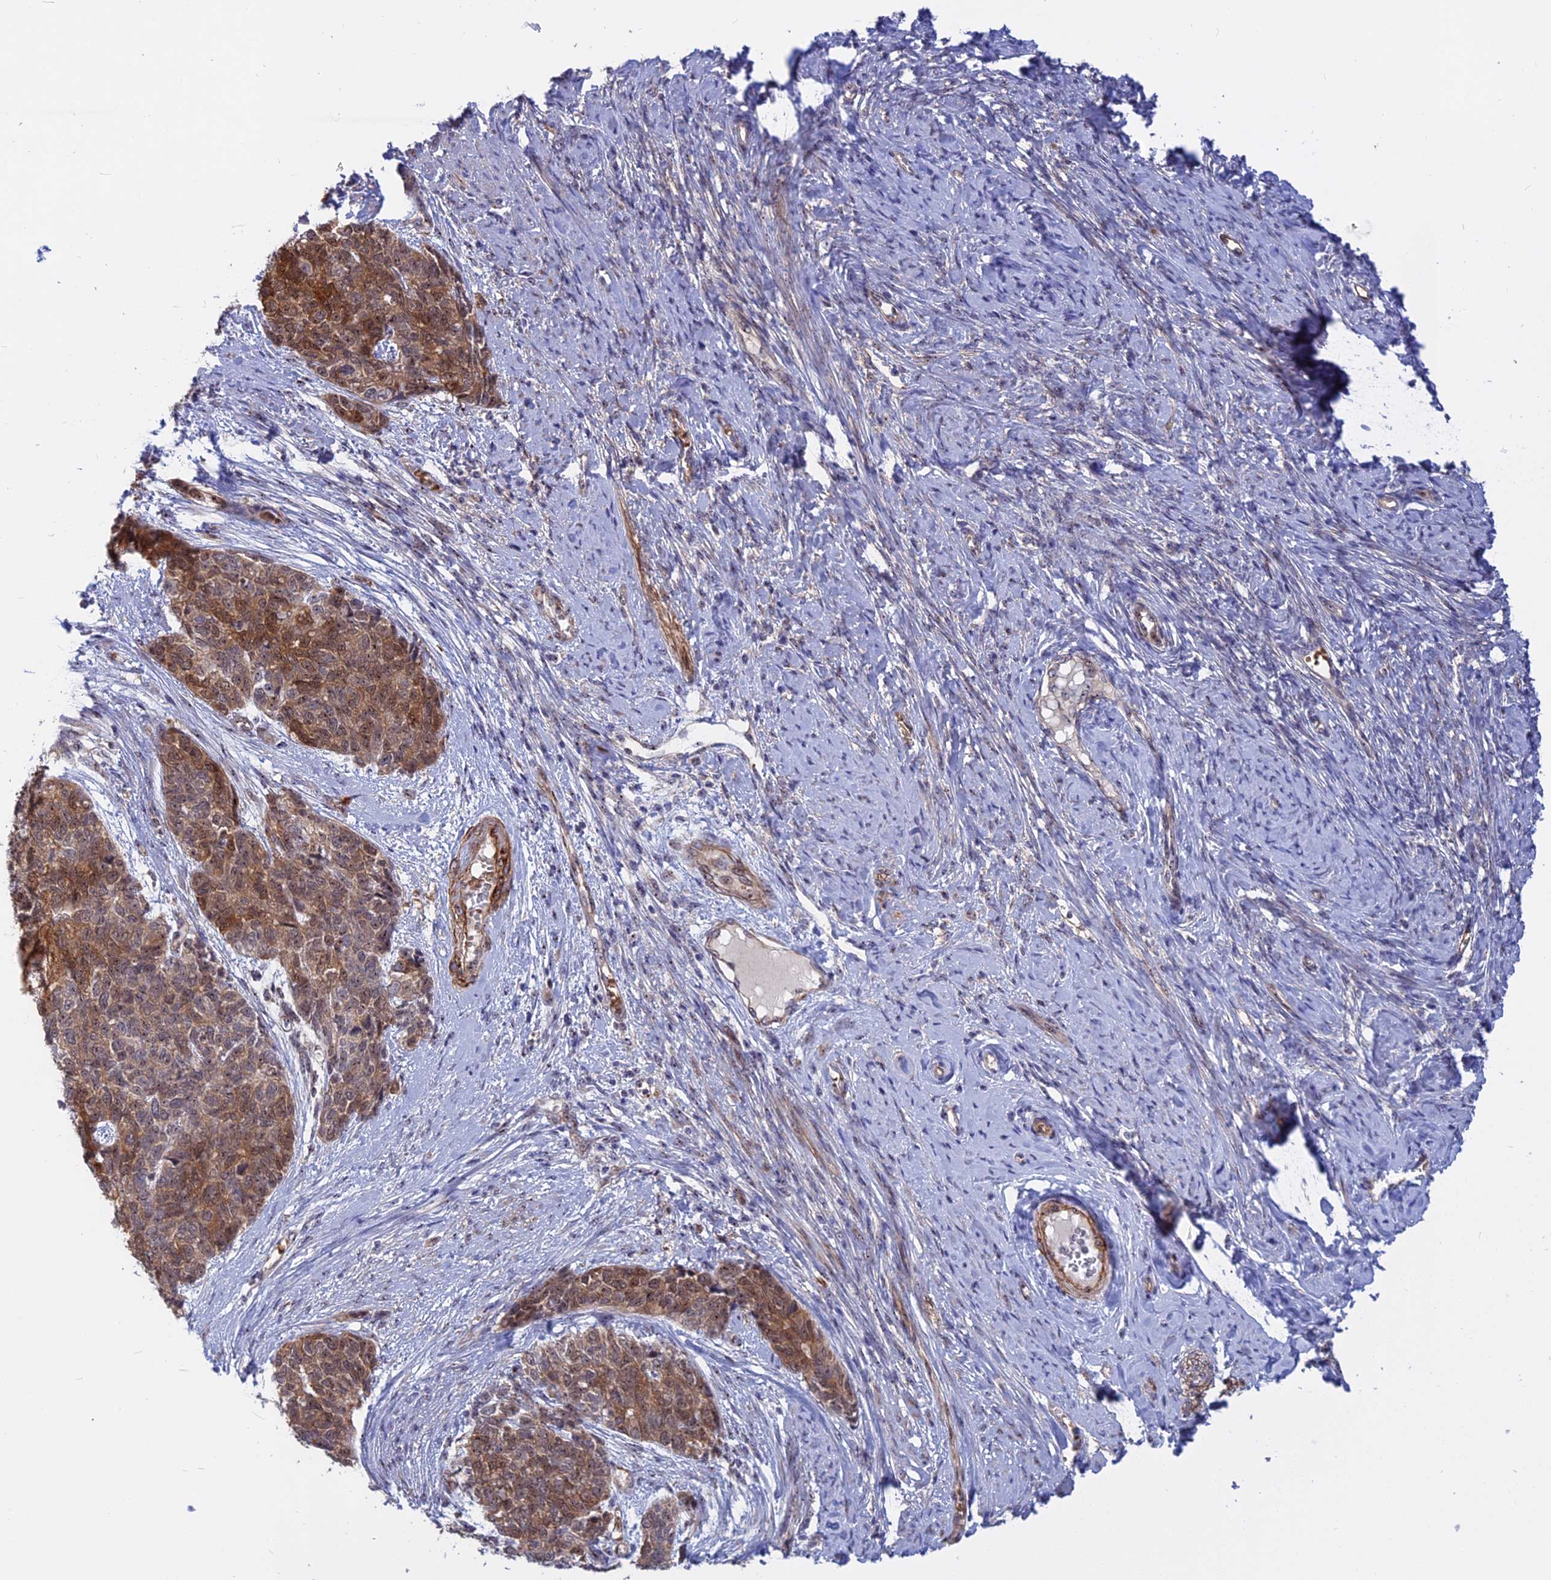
{"staining": {"intensity": "moderate", "quantity": ">75%", "location": "cytoplasmic/membranous,nuclear"}, "tissue": "cervical cancer", "cell_type": "Tumor cells", "image_type": "cancer", "snomed": [{"axis": "morphology", "description": "Squamous cell carcinoma, NOS"}, {"axis": "topography", "description": "Cervix"}], "caption": "Cervical squamous cell carcinoma stained with DAB immunohistochemistry (IHC) shows medium levels of moderate cytoplasmic/membranous and nuclear positivity in approximately >75% of tumor cells. Nuclei are stained in blue.", "gene": "DBNDD1", "patient": {"sex": "female", "age": 63}}